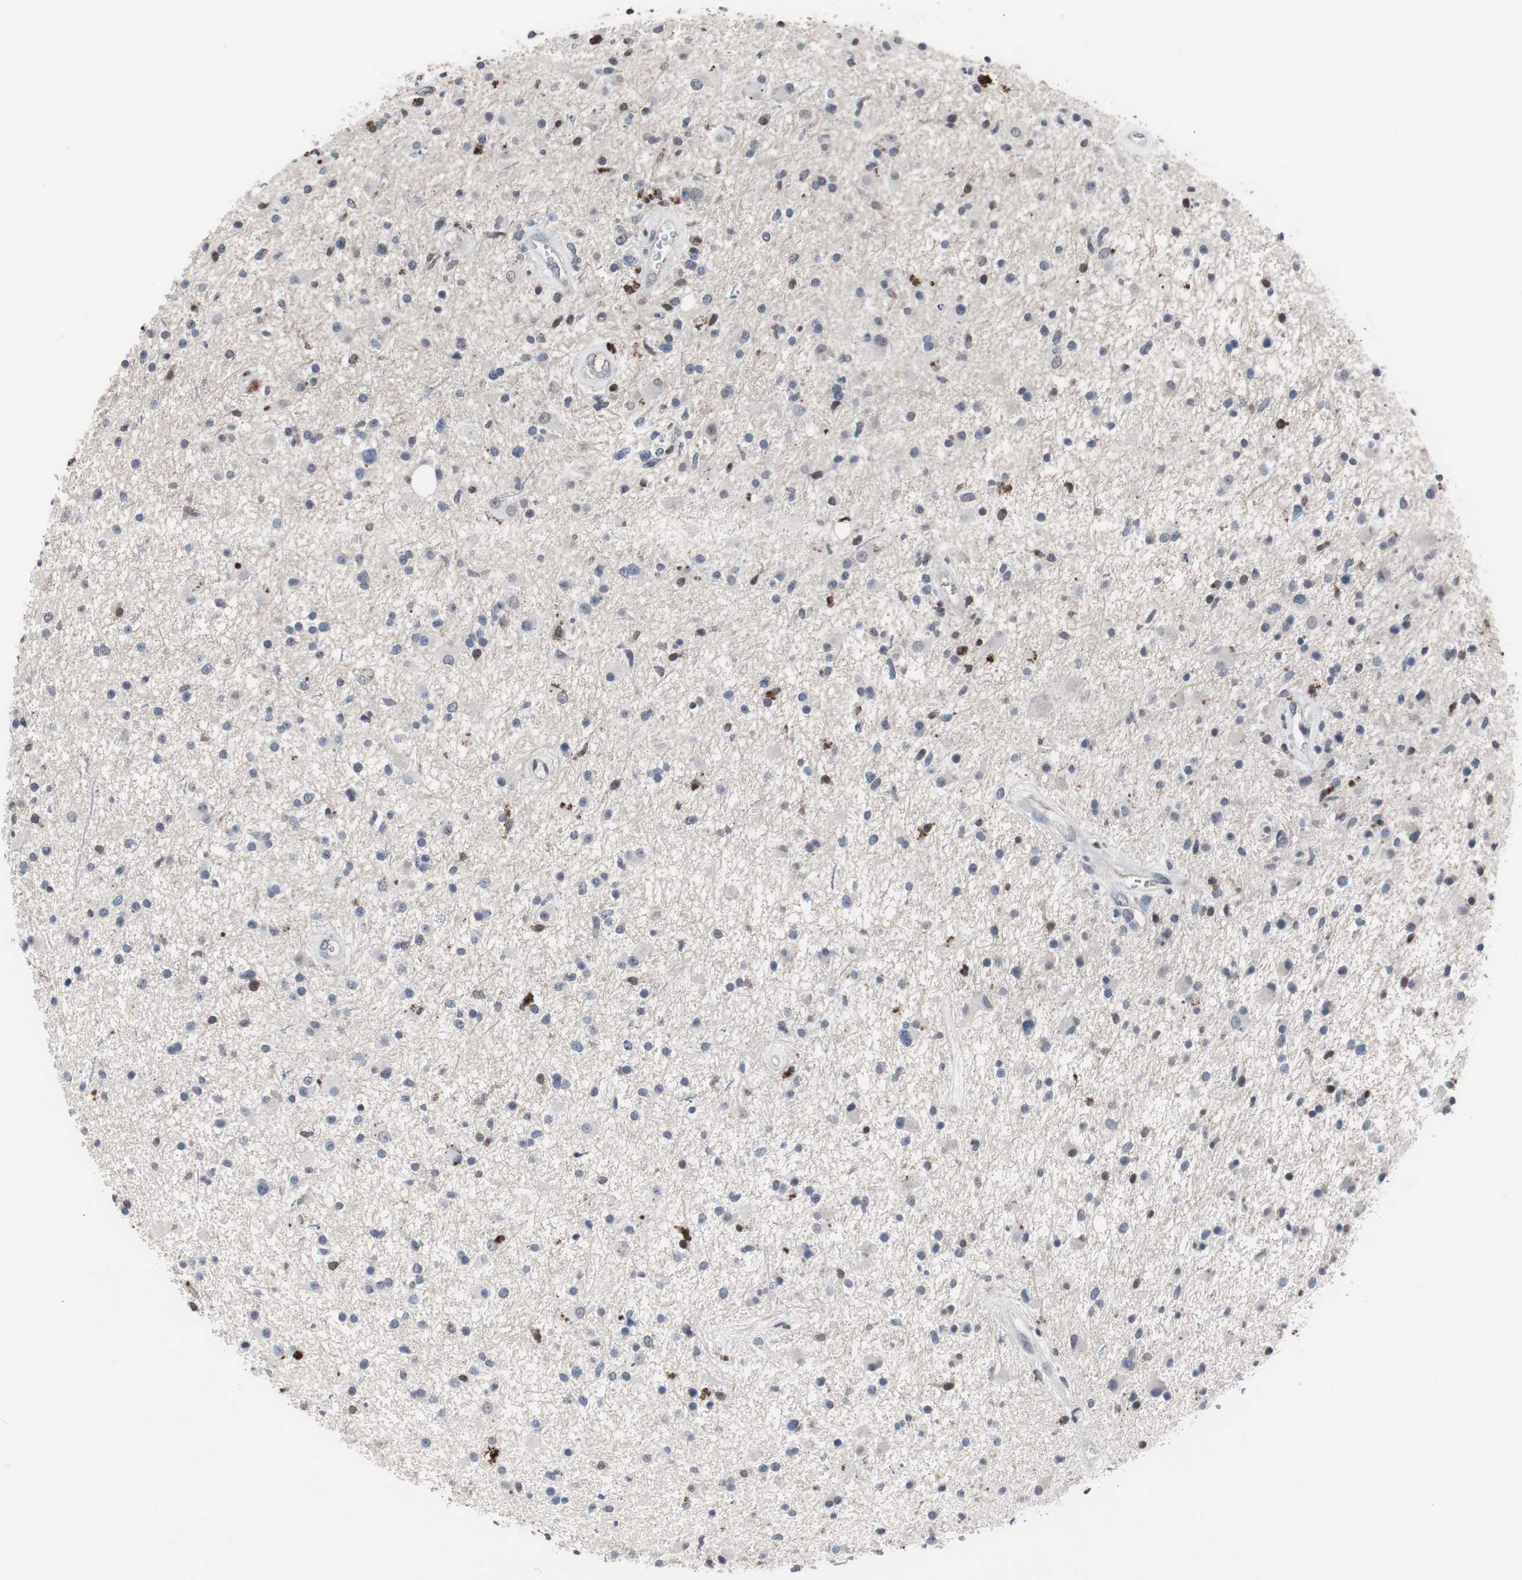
{"staining": {"intensity": "moderate", "quantity": "<25%", "location": "cytoplasmic/membranous,nuclear"}, "tissue": "glioma", "cell_type": "Tumor cells", "image_type": "cancer", "snomed": [{"axis": "morphology", "description": "Glioma, malignant, High grade"}, {"axis": "topography", "description": "Brain"}], "caption": "The photomicrograph shows a brown stain indicating the presence of a protein in the cytoplasmic/membranous and nuclear of tumor cells in high-grade glioma (malignant).", "gene": "RBM47", "patient": {"sex": "male", "age": 33}}